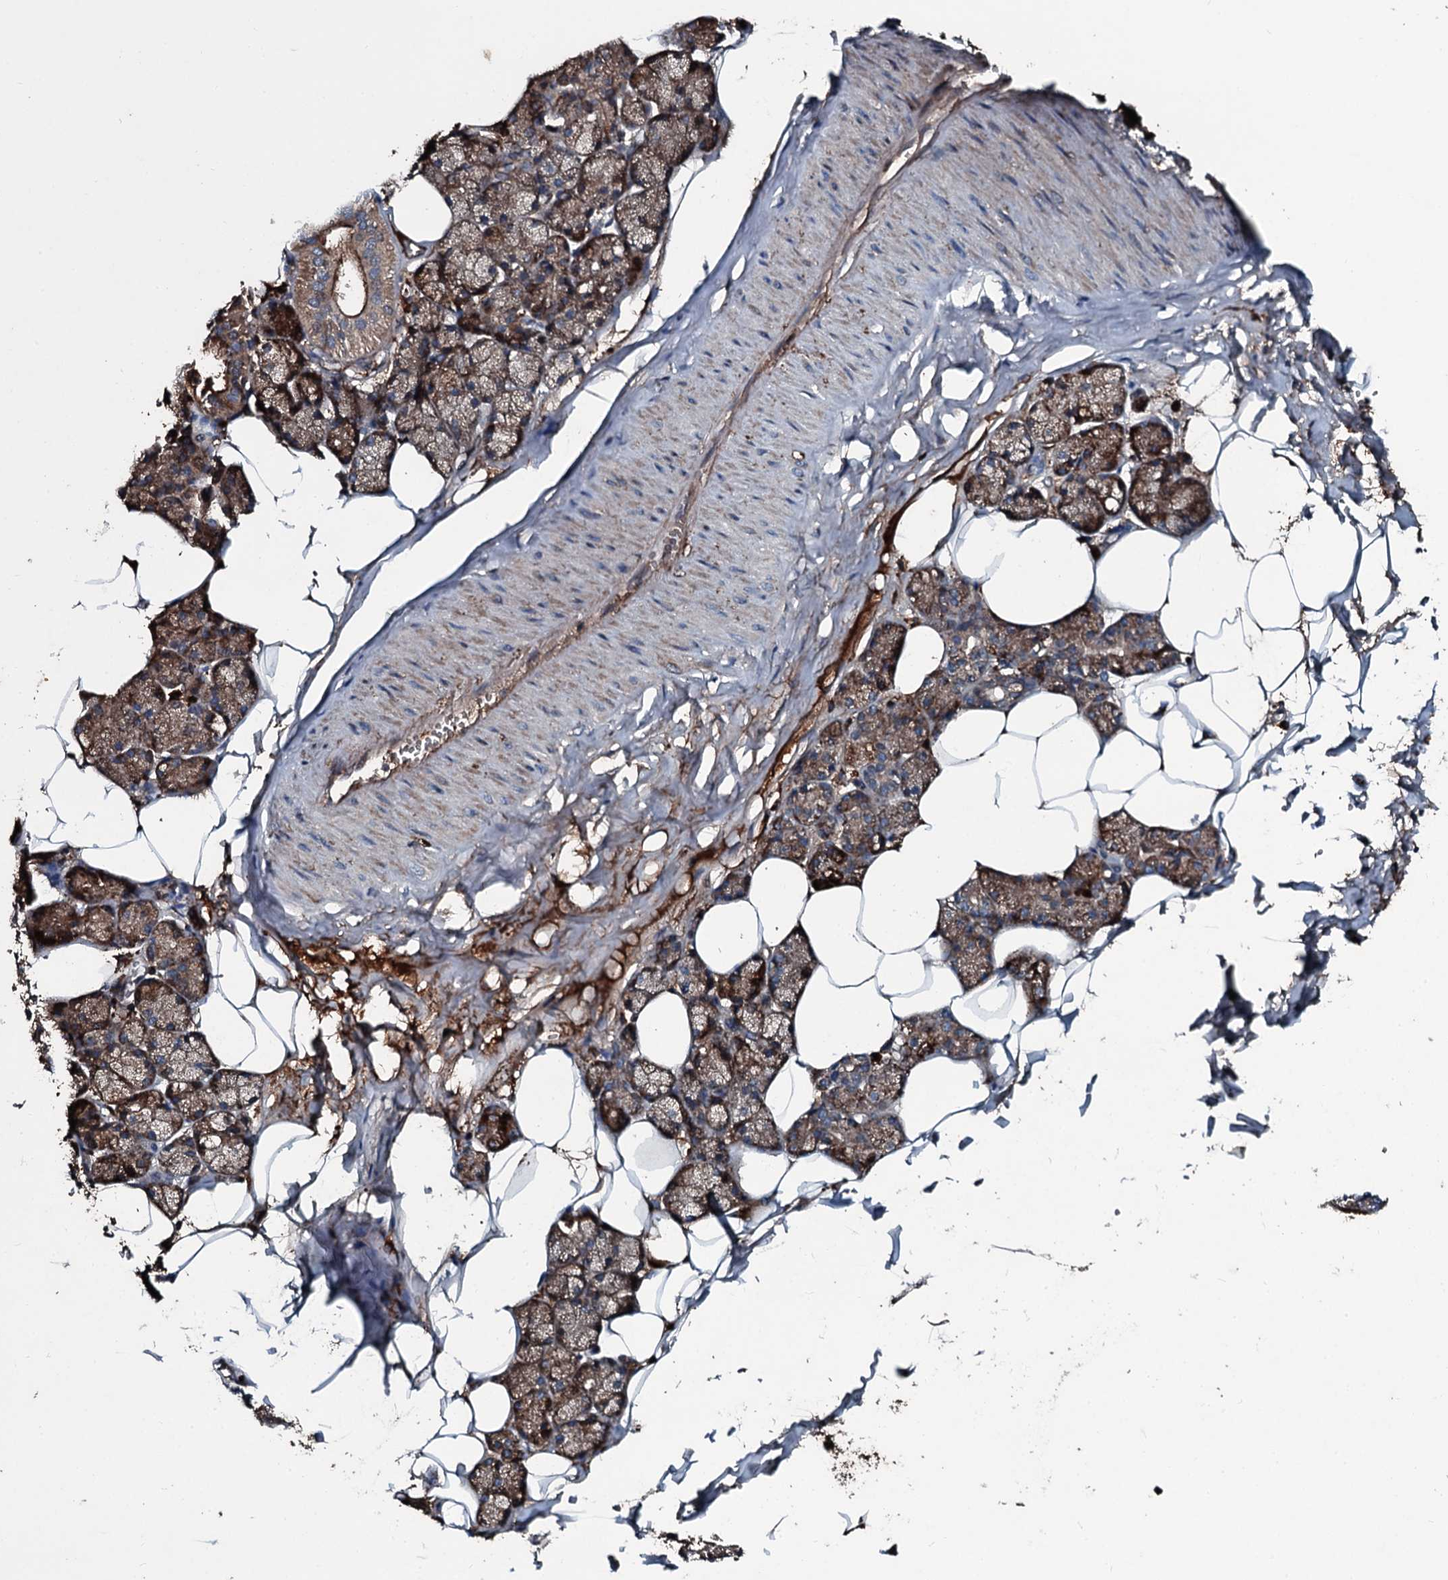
{"staining": {"intensity": "strong", "quantity": ">75%", "location": "cytoplasmic/membranous"}, "tissue": "salivary gland", "cell_type": "Glandular cells", "image_type": "normal", "snomed": [{"axis": "morphology", "description": "Normal tissue, NOS"}, {"axis": "topography", "description": "Salivary gland"}], "caption": "A high amount of strong cytoplasmic/membranous expression is present in approximately >75% of glandular cells in benign salivary gland. Immunohistochemistry stains the protein of interest in brown and the nuclei are stained blue.", "gene": "AARS1", "patient": {"sex": "male", "age": 62}}